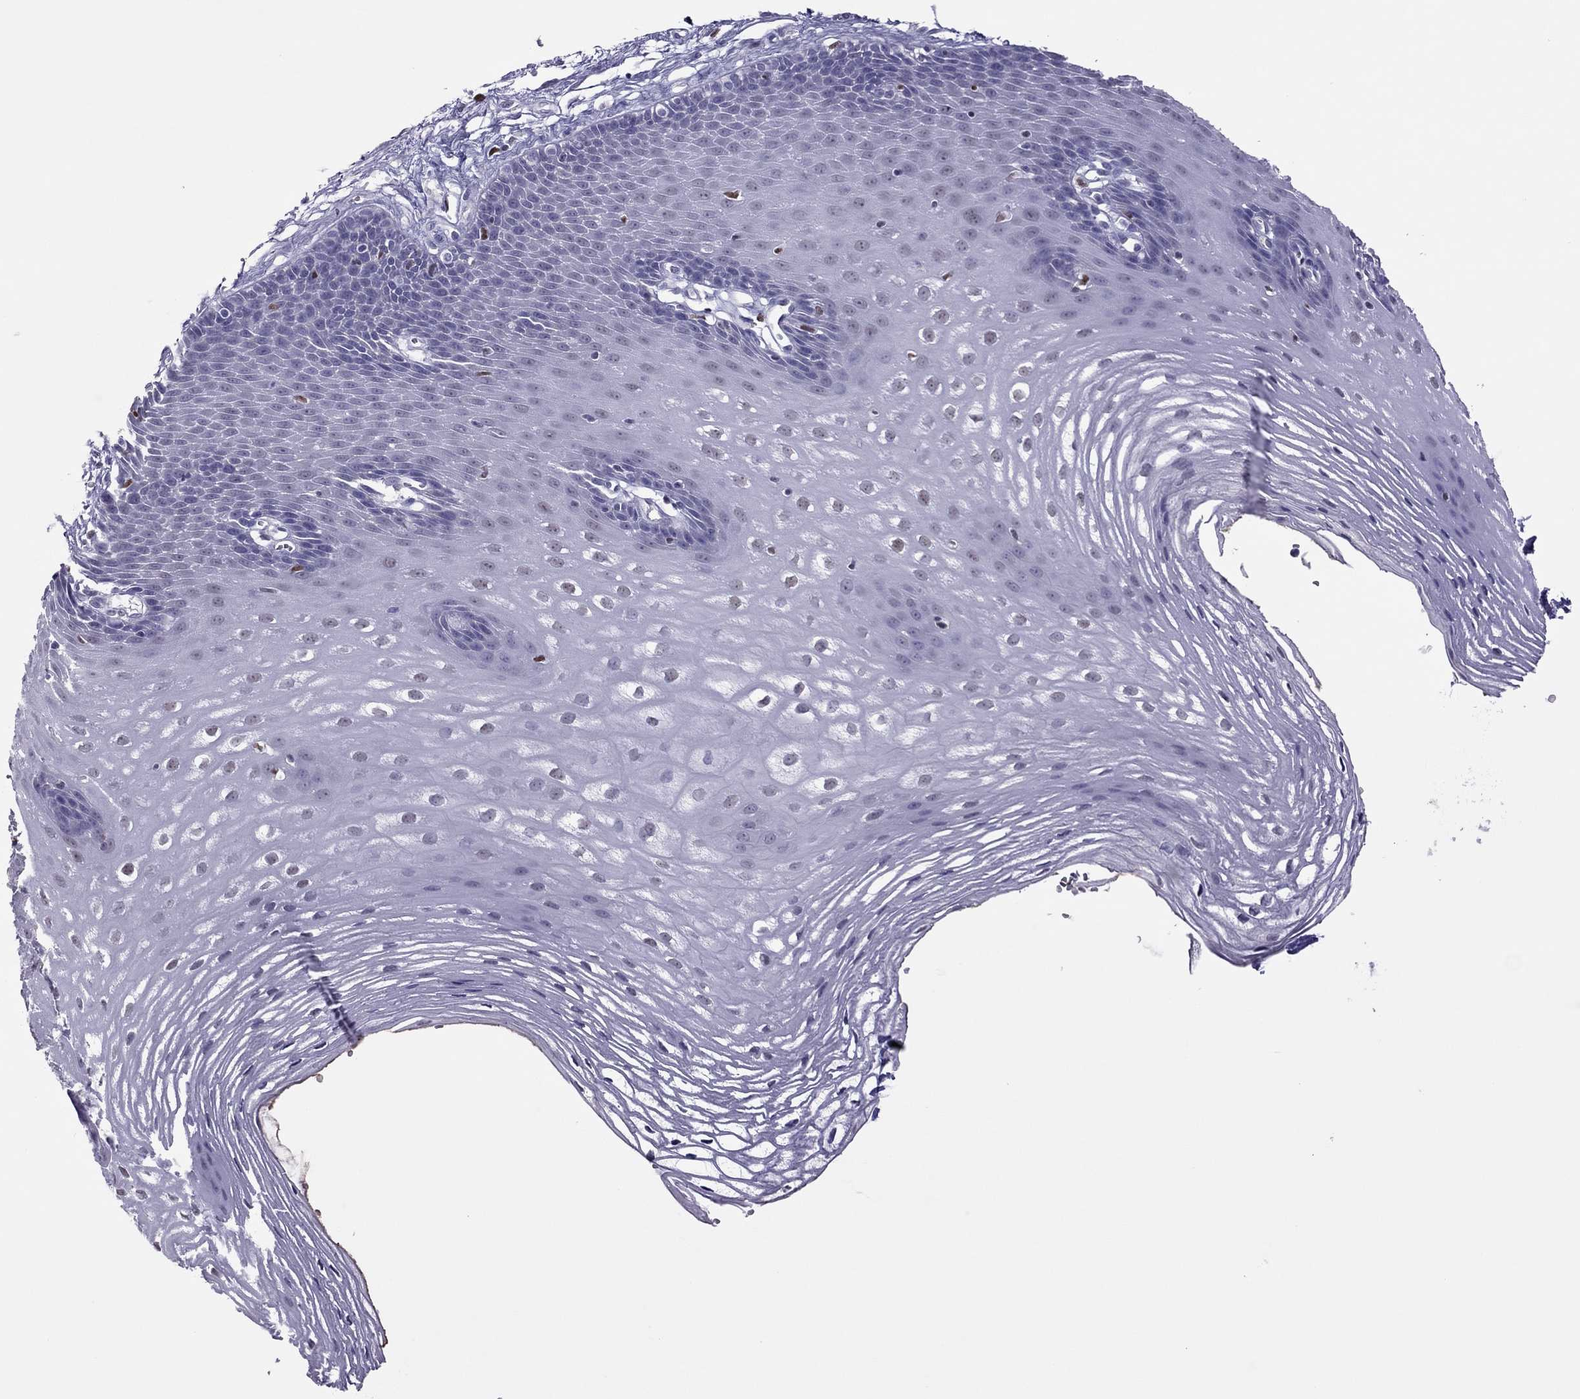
{"staining": {"intensity": "negative", "quantity": "none", "location": "none"}, "tissue": "esophagus", "cell_type": "Squamous epithelial cells", "image_type": "normal", "snomed": [{"axis": "morphology", "description": "Normal tissue, NOS"}, {"axis": "topography", "description": "Esophagus"}], "caption": "This is a photomicrograph of immunohistochemistry staining of normal esophagus, which shows no positivity in squamous epithelial cells. (DAB immunohistochemistry visualized using brightfield microscopy, high magnification).", "gene": "SPINT3", "patient": {"sex": "male", "age": 72}}